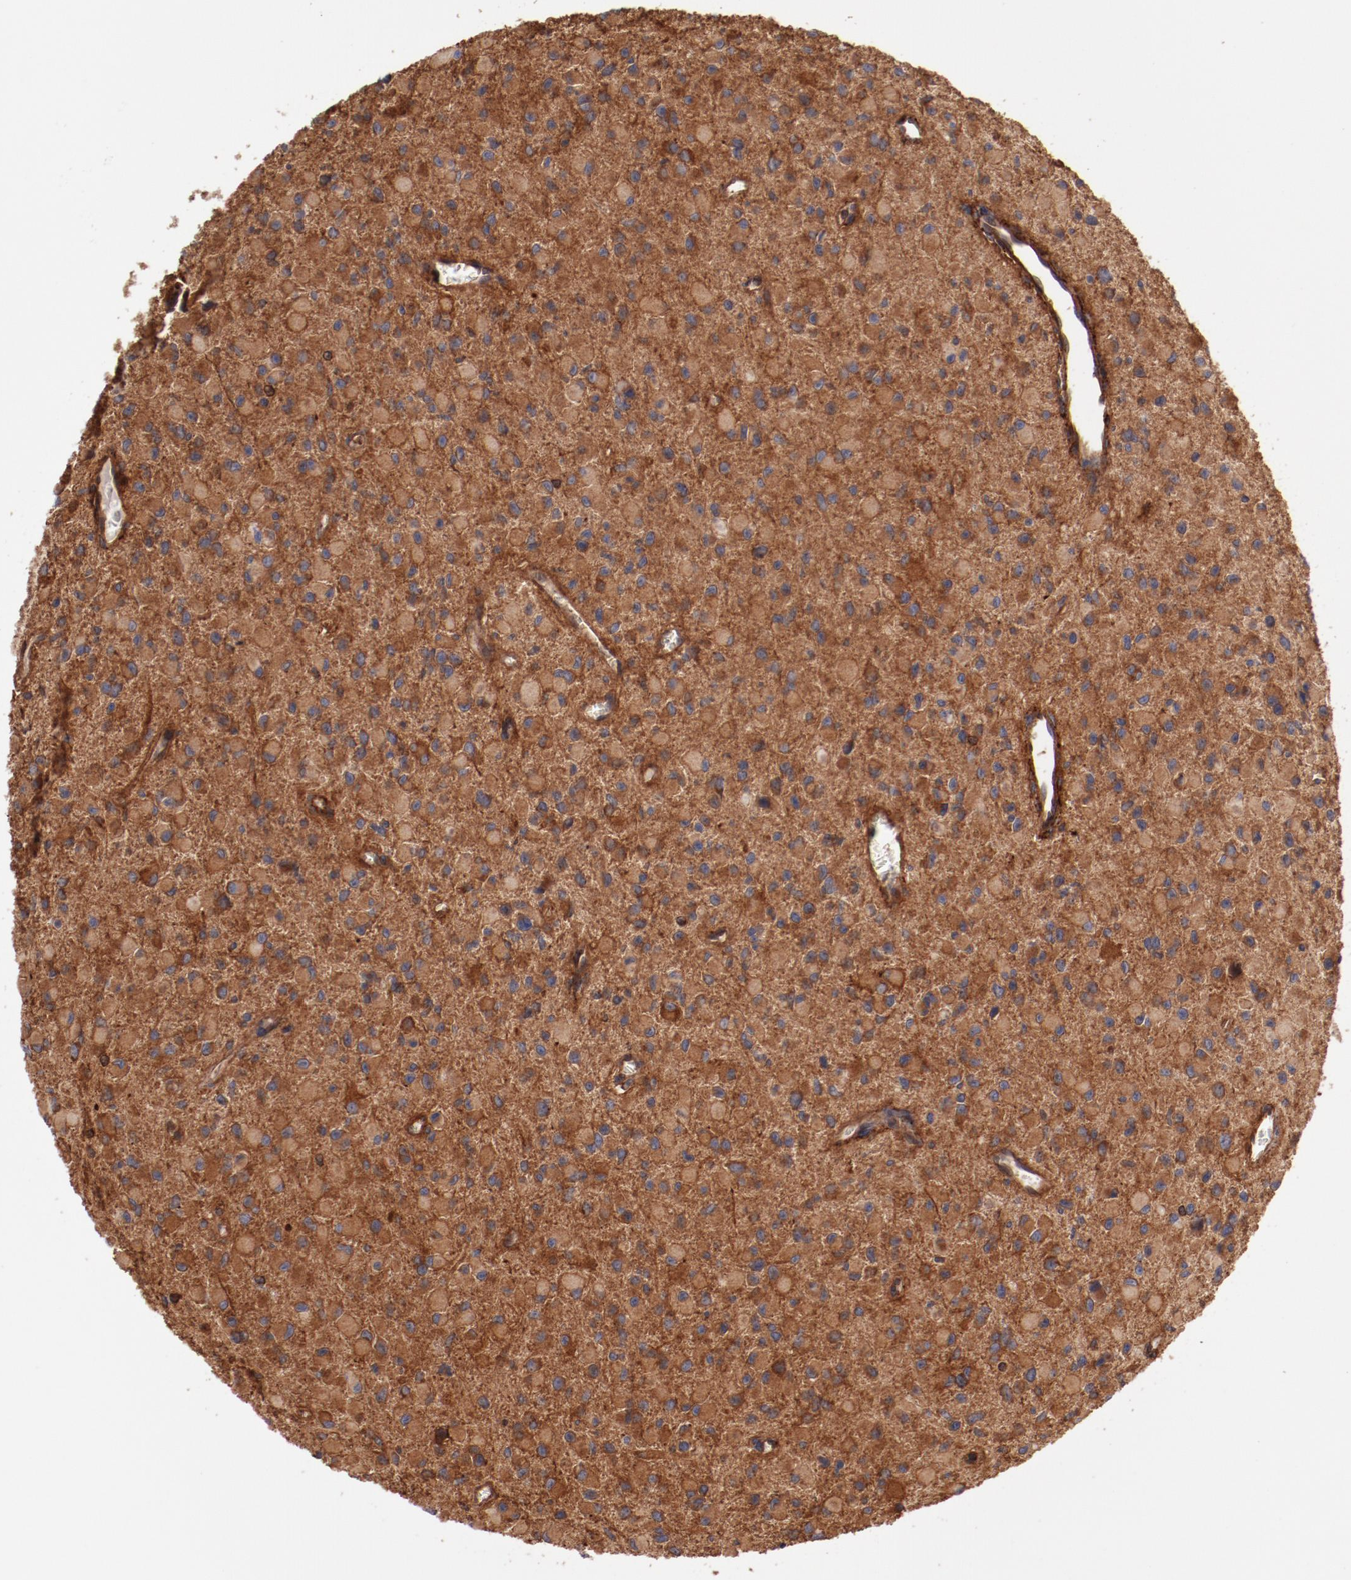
{"staining": {"intensity": "strong", "quantity": ">75%", "location": "cytoplasmic/membranous"}, "tissue": "glioma", "cell_type": "Tumor cells", "image_type": "cancer", "snomed": [{"axis": "morphology", "description": "Glioma, malignant, Low grade"}, {"axis": "topography", "description": "Brain"}], "caption": "A brown stain highlights strong cytoplasmic/membranous expression of a protein in human malignant glioma (low-grade) tumor cells.", "gene": "TMOD3", "patient": {"sex": "male", "age": 42}}